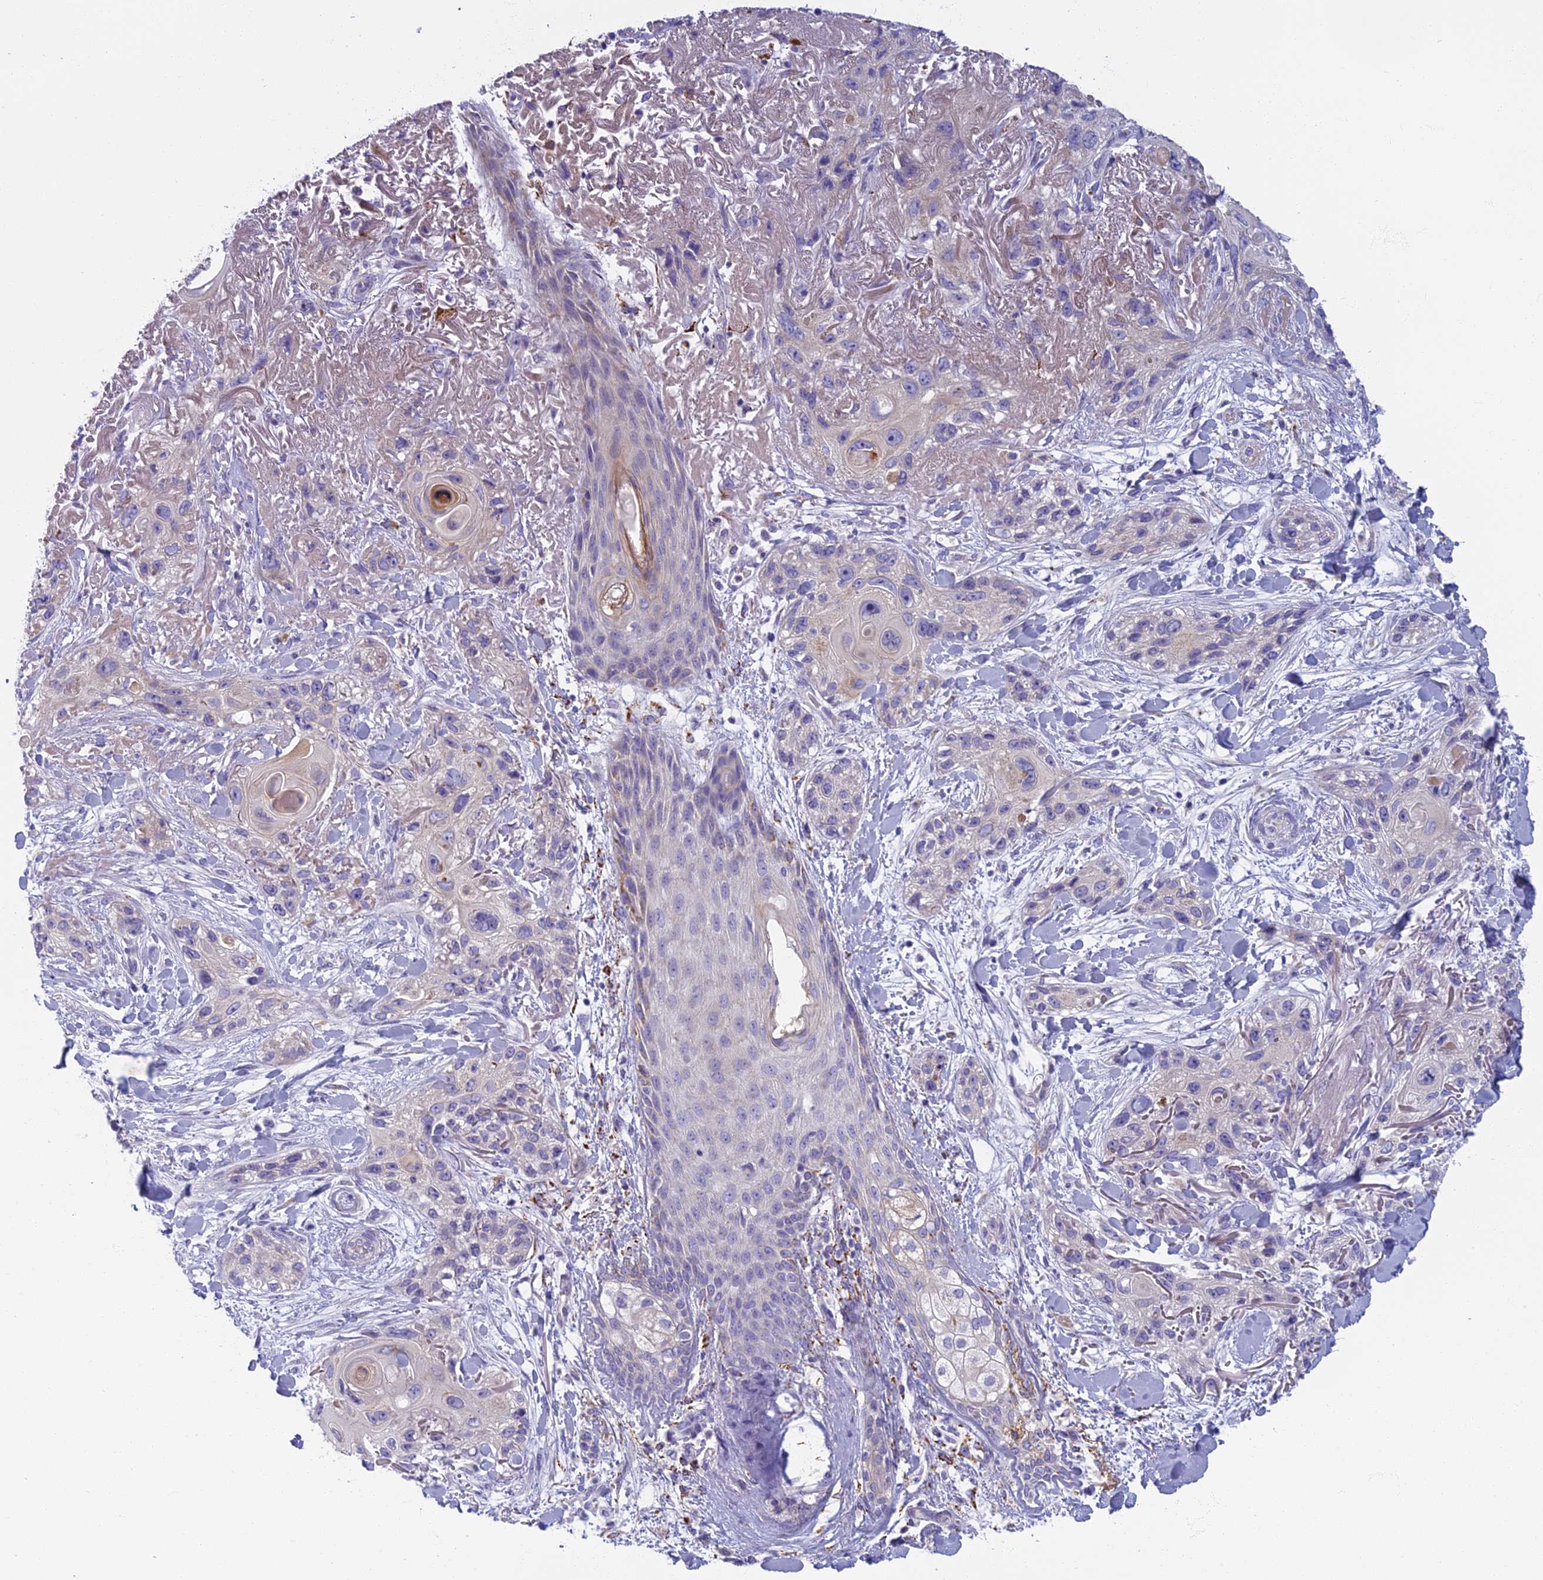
{"staining": {"intensity": "negative", "quantity": "none", "location": "none"}, "tissue": "skin cancer", "cell_type": "Tumor cells", "image_type": "cancer", "snomed": [{"axis": "morphology", "description": "Normal tissue, NOS"}, {"axis": "morphology", "description": "Squamous cell carcinoma, NOS"}, {"axis": "topography", "description": "Skin"}], "caption": "A photomicrograph of skin squamous cell carcinoma stained for a protein reveals no brown staining in tumor cells.", "gene": "SEMA7A", "patient": {"sex": "male", "age": 72}}